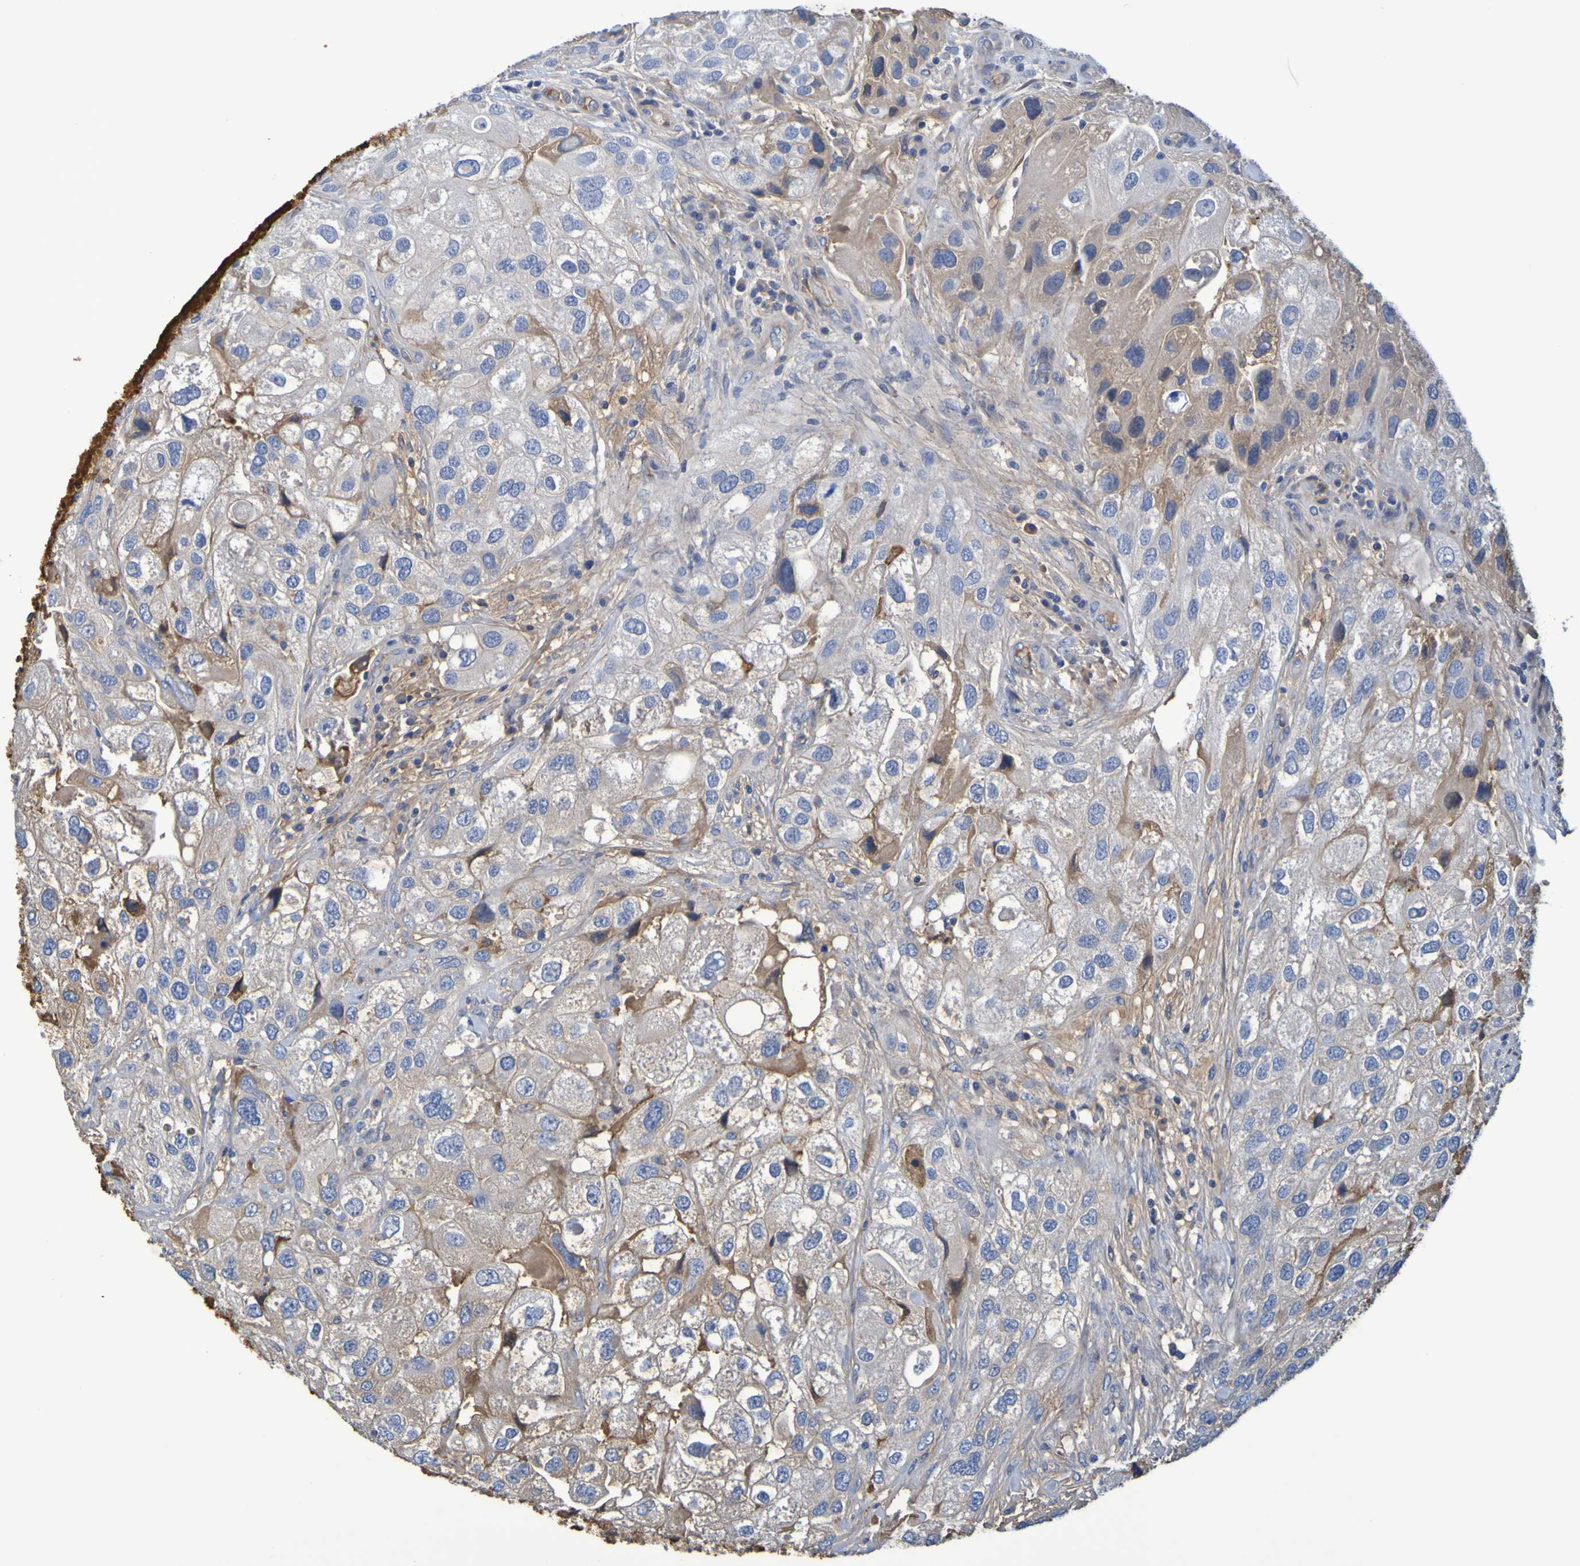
{"staining": {"intensity": "moderate", "quantity": "<25%", "location": "cytoplasmic/membranous"}, "tissue": "urothelial cancer", "cell_type": "Tumor cells", "image_type": "cancer", "snomed": [{"axis": "morphology", "description": "Urothelial carcinoma, High grade"}, {"axis": "topography", "description": "Urinary bladder"}], "caption": "The photomicrograph demonstrates immunohistochemical staining of high-grade urothelial carcinoma. There is moderate cytoplasmic/membranous staining is seen in approximately <25% of tumor cells.", "gene": "GAB3", "patient": {"sex": "female", "age": 64}}